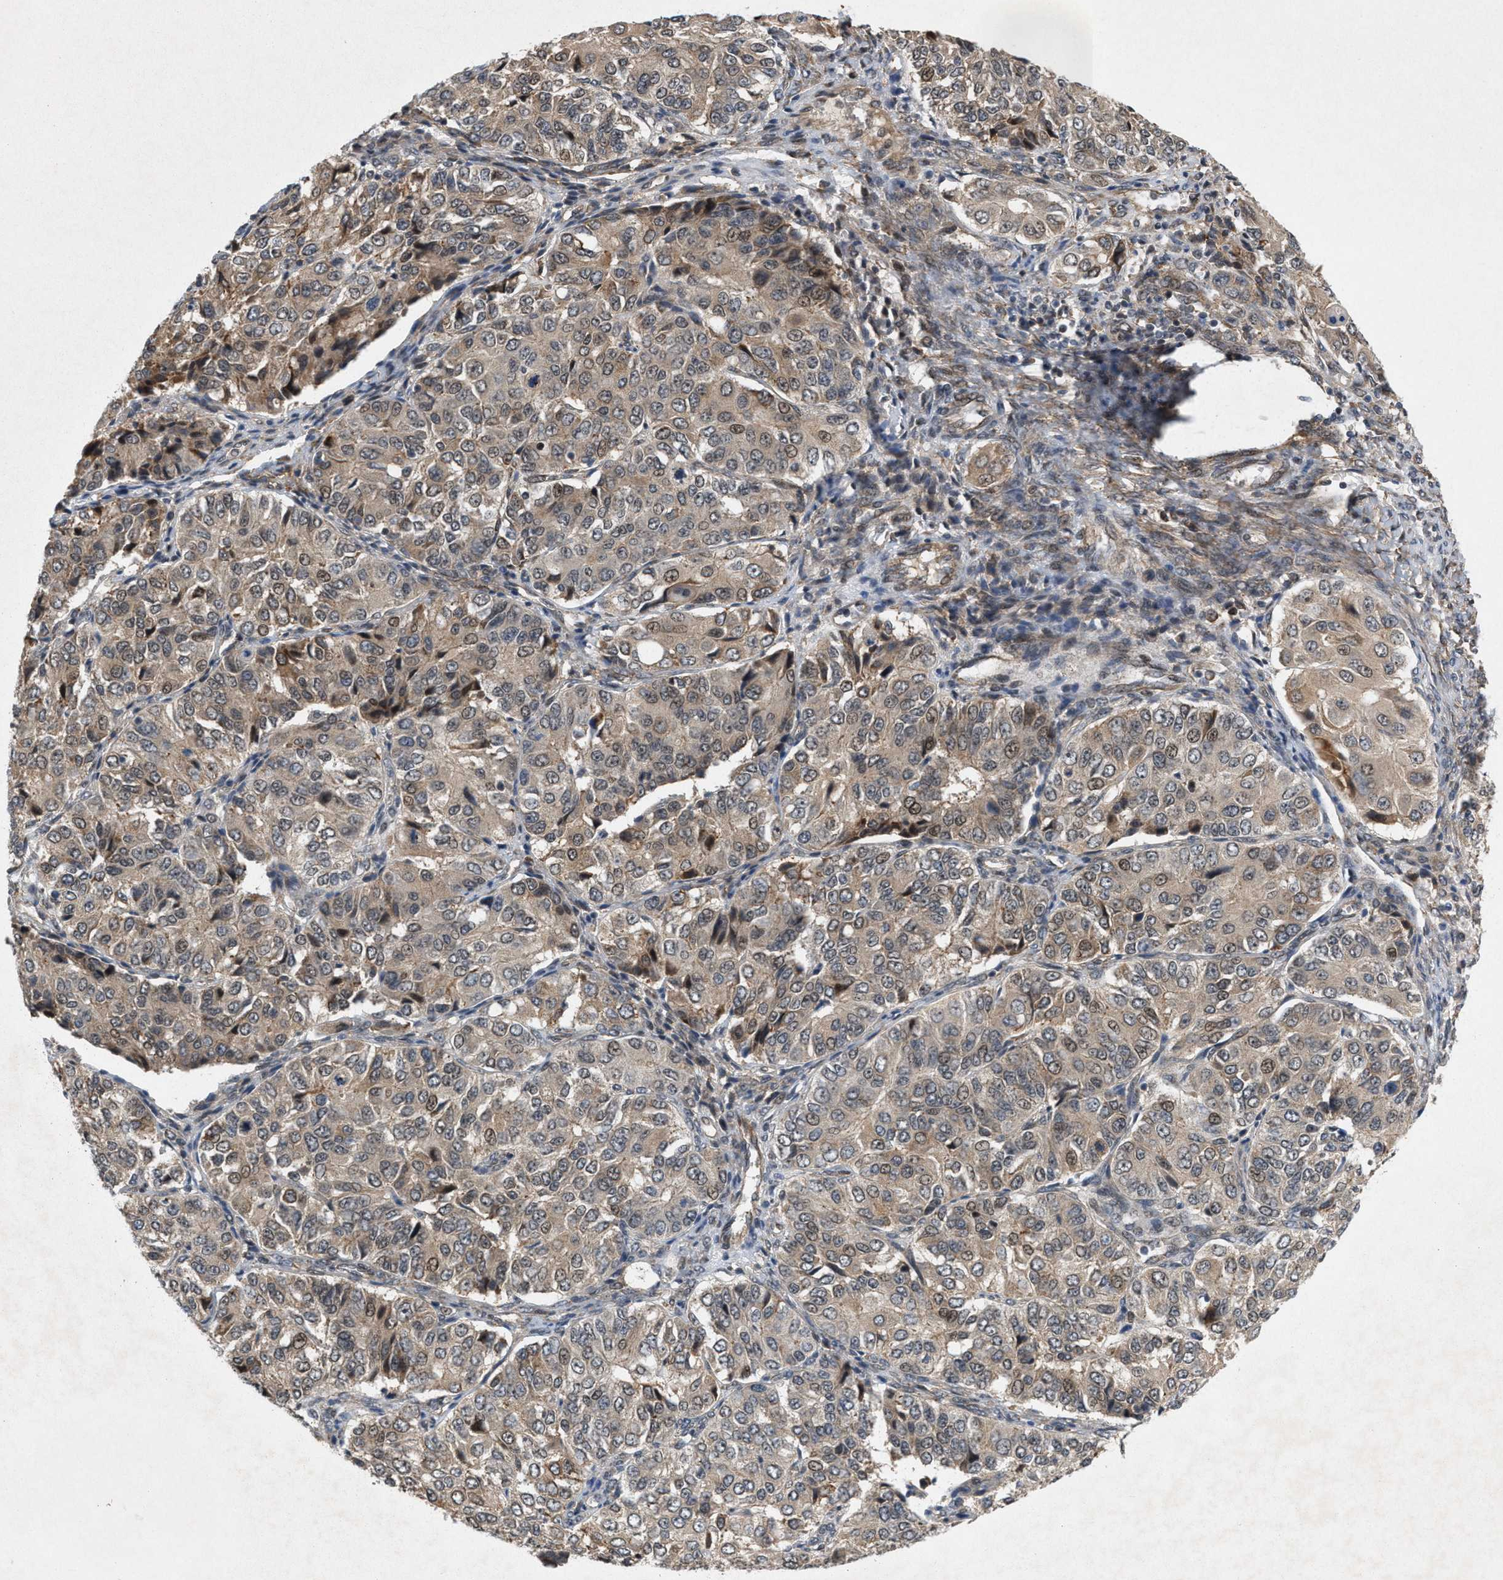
{"staining": {"intensity": "weak", "quantity": ">75%", "location": "cytoplasmic/membranous"}, "tissue": "ovarian cancer", "cell_type": "Tumor cells", "image_type": "cancer", "snomed": [{"axis": "morphology", "description": "Carcinoma, endometroid"}, {"axis": "topography", "description": "Ovary"}], "caption": "Human endometroid carcinoma (ovarian) stained with a brown dye exhibits weak cytoplasmic/membranous positive positivity in about >75% of tumor cells.", "gene": "MFSD6", "patient": {"sex": "female", "age": 51}}